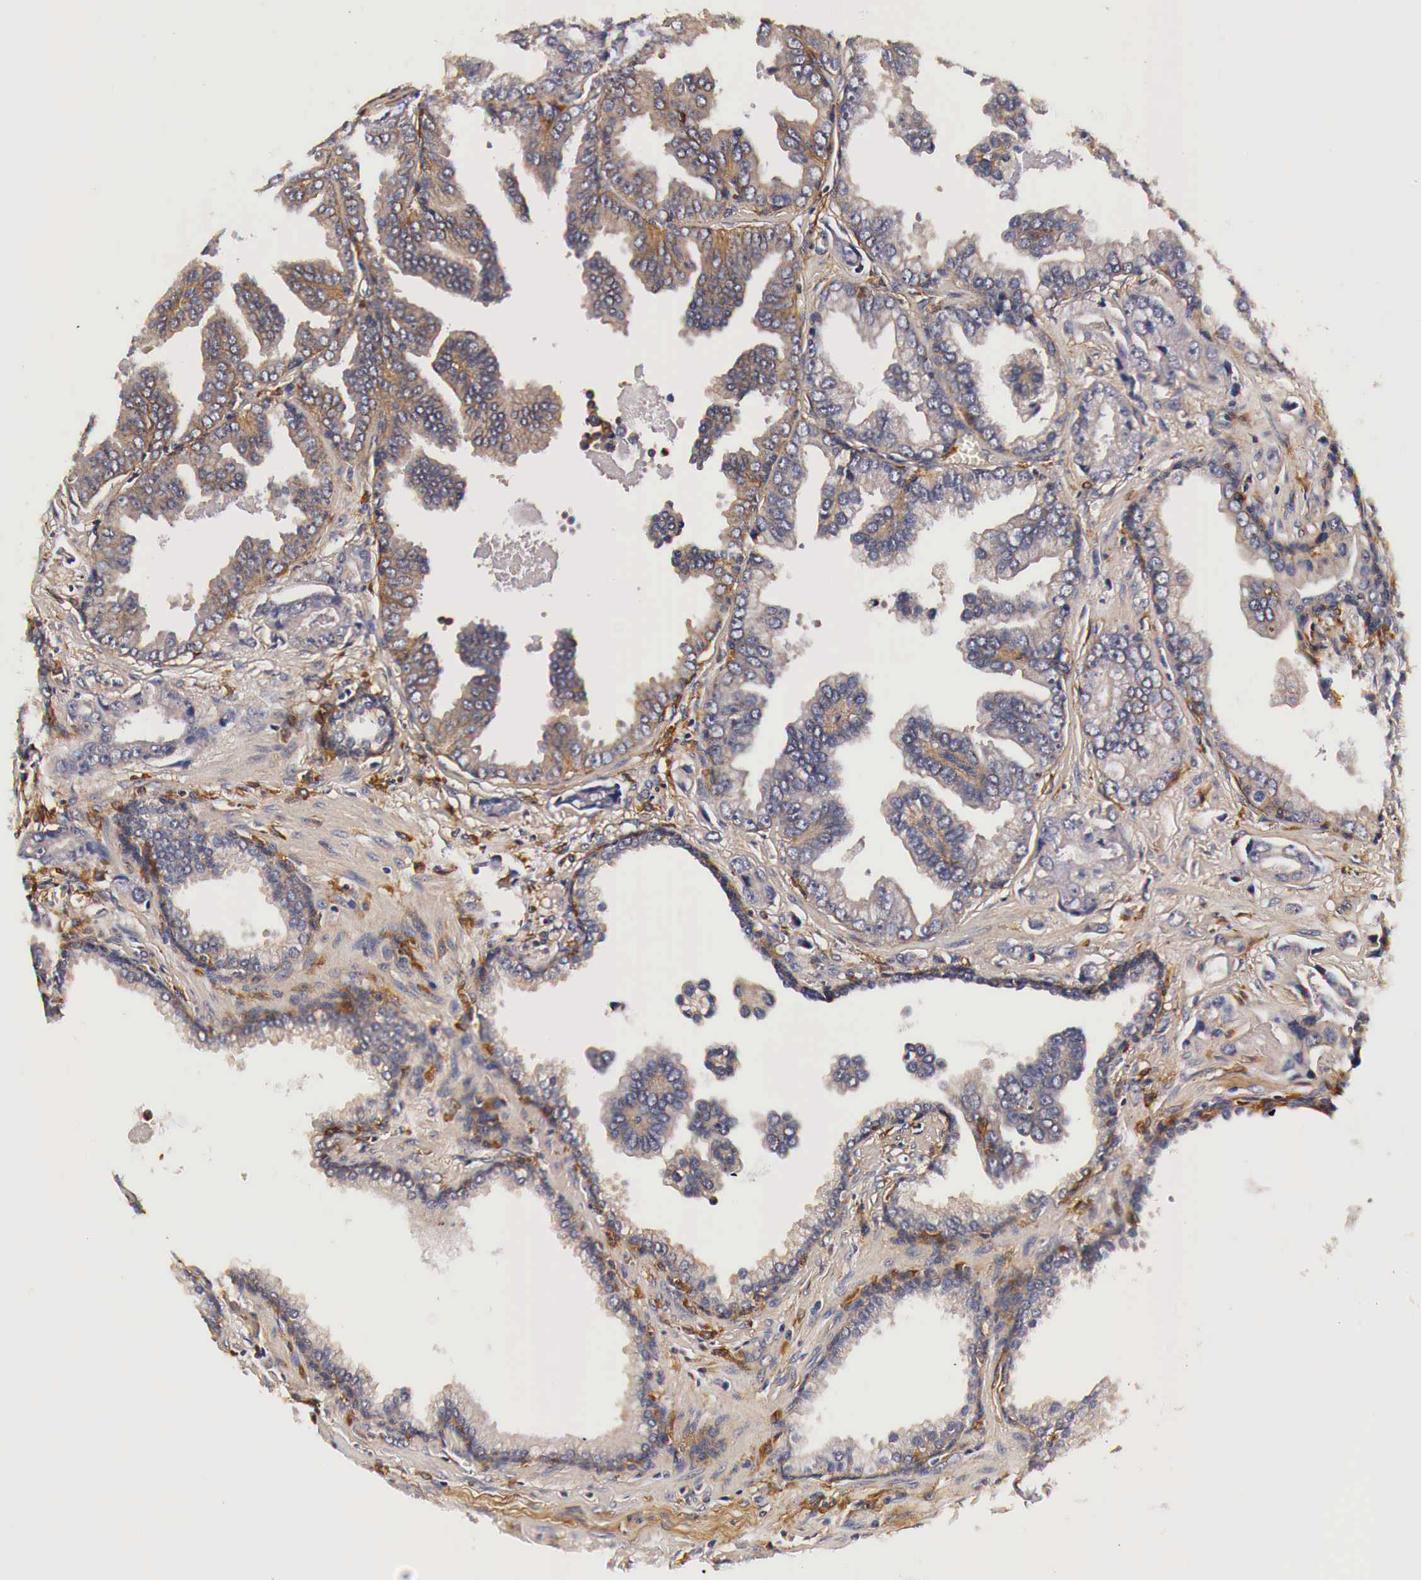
{"staining": {"intensity": "weak", "quantity": "25%-75%", "location": "cytoplasmic/membranous"}, "tissue": "prostate cancer", "cell_type": "Tumor cells", "image_type": "cancer", "snomed": [{"axis": "morphology", "description": "Adenocarcinoma, Low grade"}, {"axis": "topography", "description": "Prostate"}], "caption": "The histopathology image displays immunohistochemical staining of prostate cancer (low-grade adenocarcinoma). There is weak cytoplasmic/membranous positivity is appreciated in approximately 25%-75% of tumor cells.", "gene": "RP2", "patient": {"sex": "male", "age": 65}}